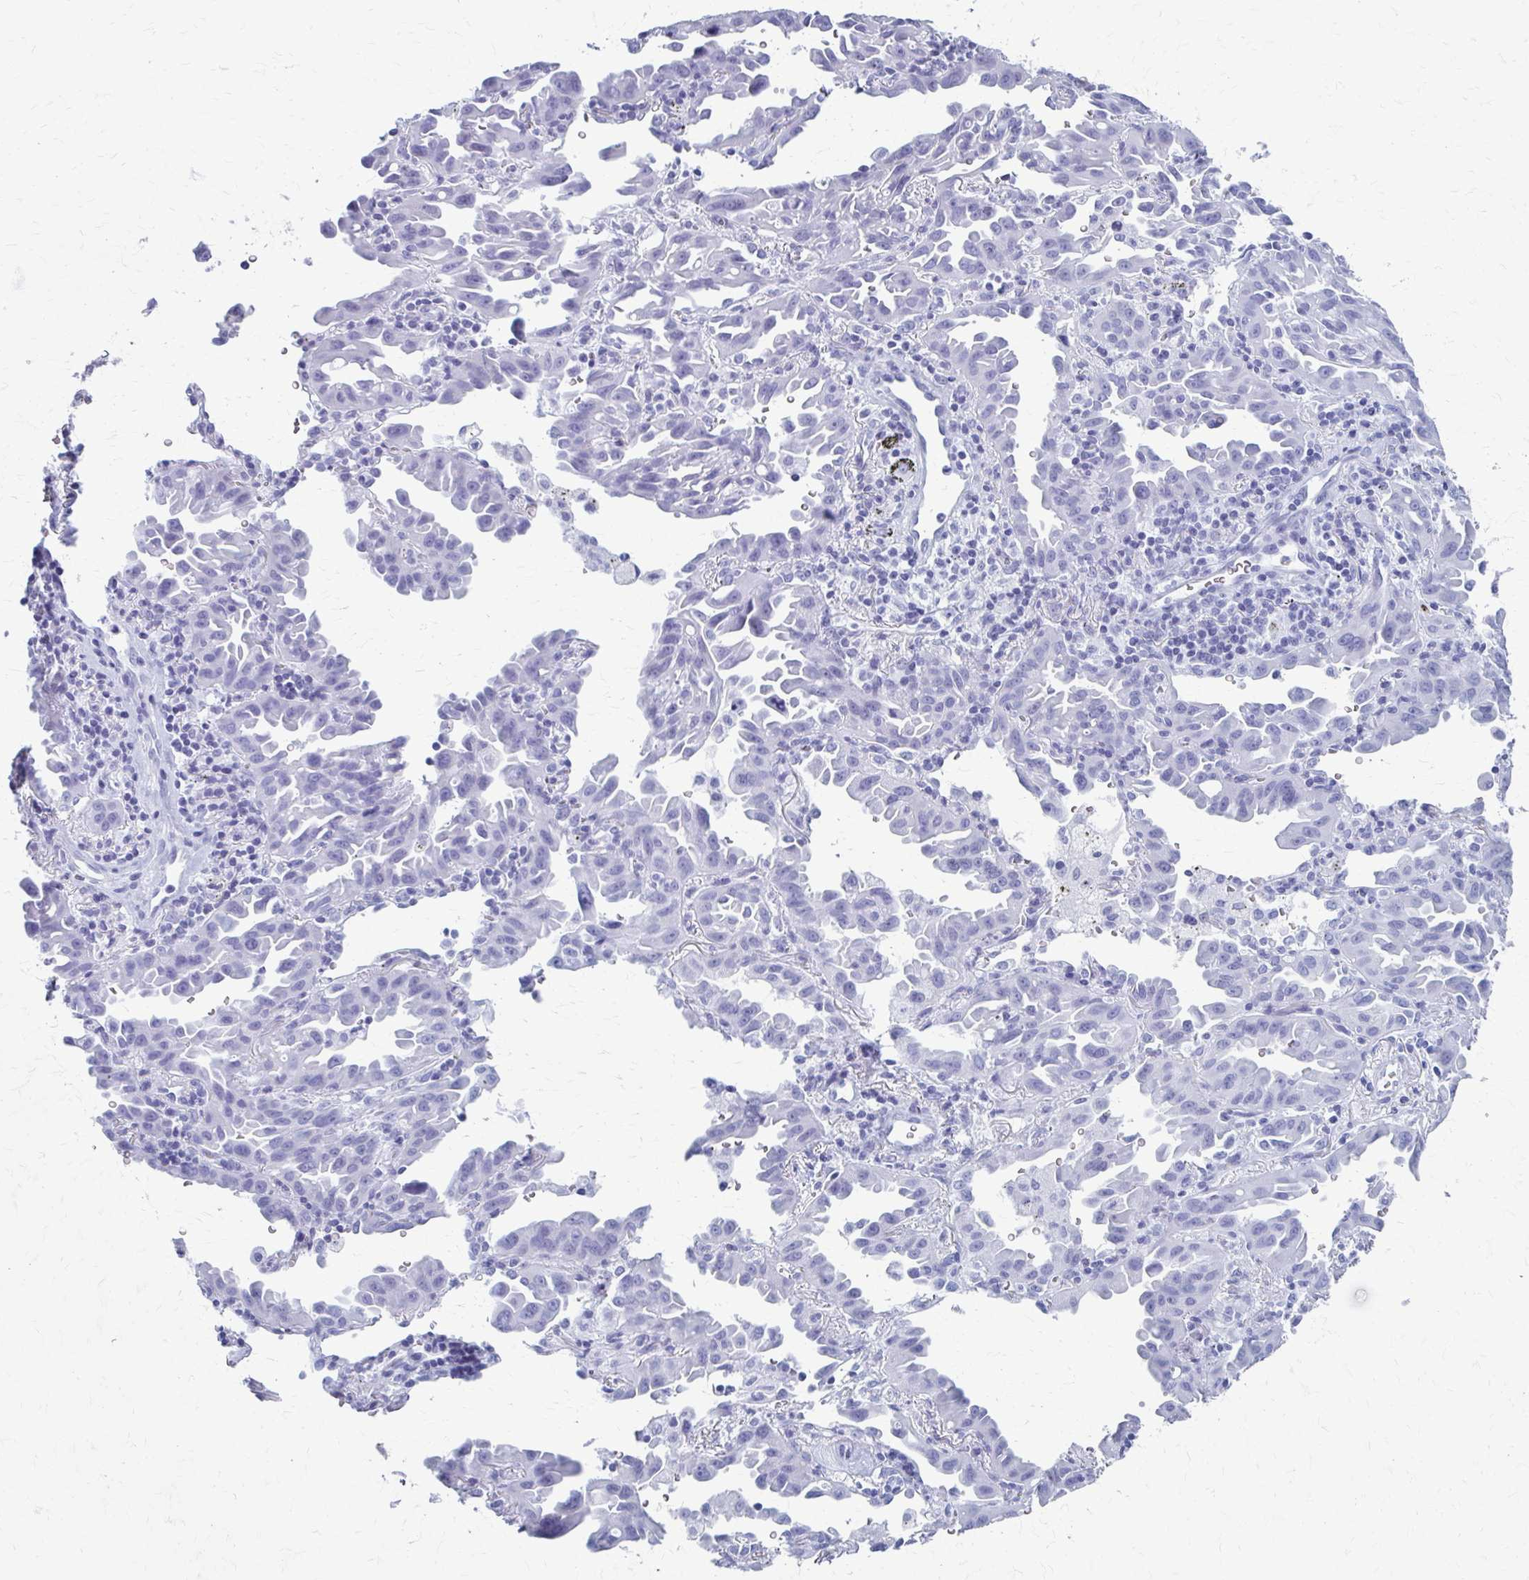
{"staining": {"intensity": "negative", "quantity": "none", "location": "none"}, "tissue": "lung cancer", "cell_type": "Tumor cells", "image_type": "cancer", "snomed": [{"axis": "morphology", "description": "Adenocarcinoma, NOS"}, {"axis": "topography", "description": "Lung"}], "caption": "DAB immunohistochemical staining of lung cancer (adenocarcinoma) demonstrates no significant staining in tumor cells. Brightfield microscopy of immunohistochemistry (IHC) stained with DAB (3,3'-diaminobenzidine) (brown) and hematoxylin (blue), captured at high magnification.", "gene": "CELF5", "patient": {"sex": "male", "age": 68}}